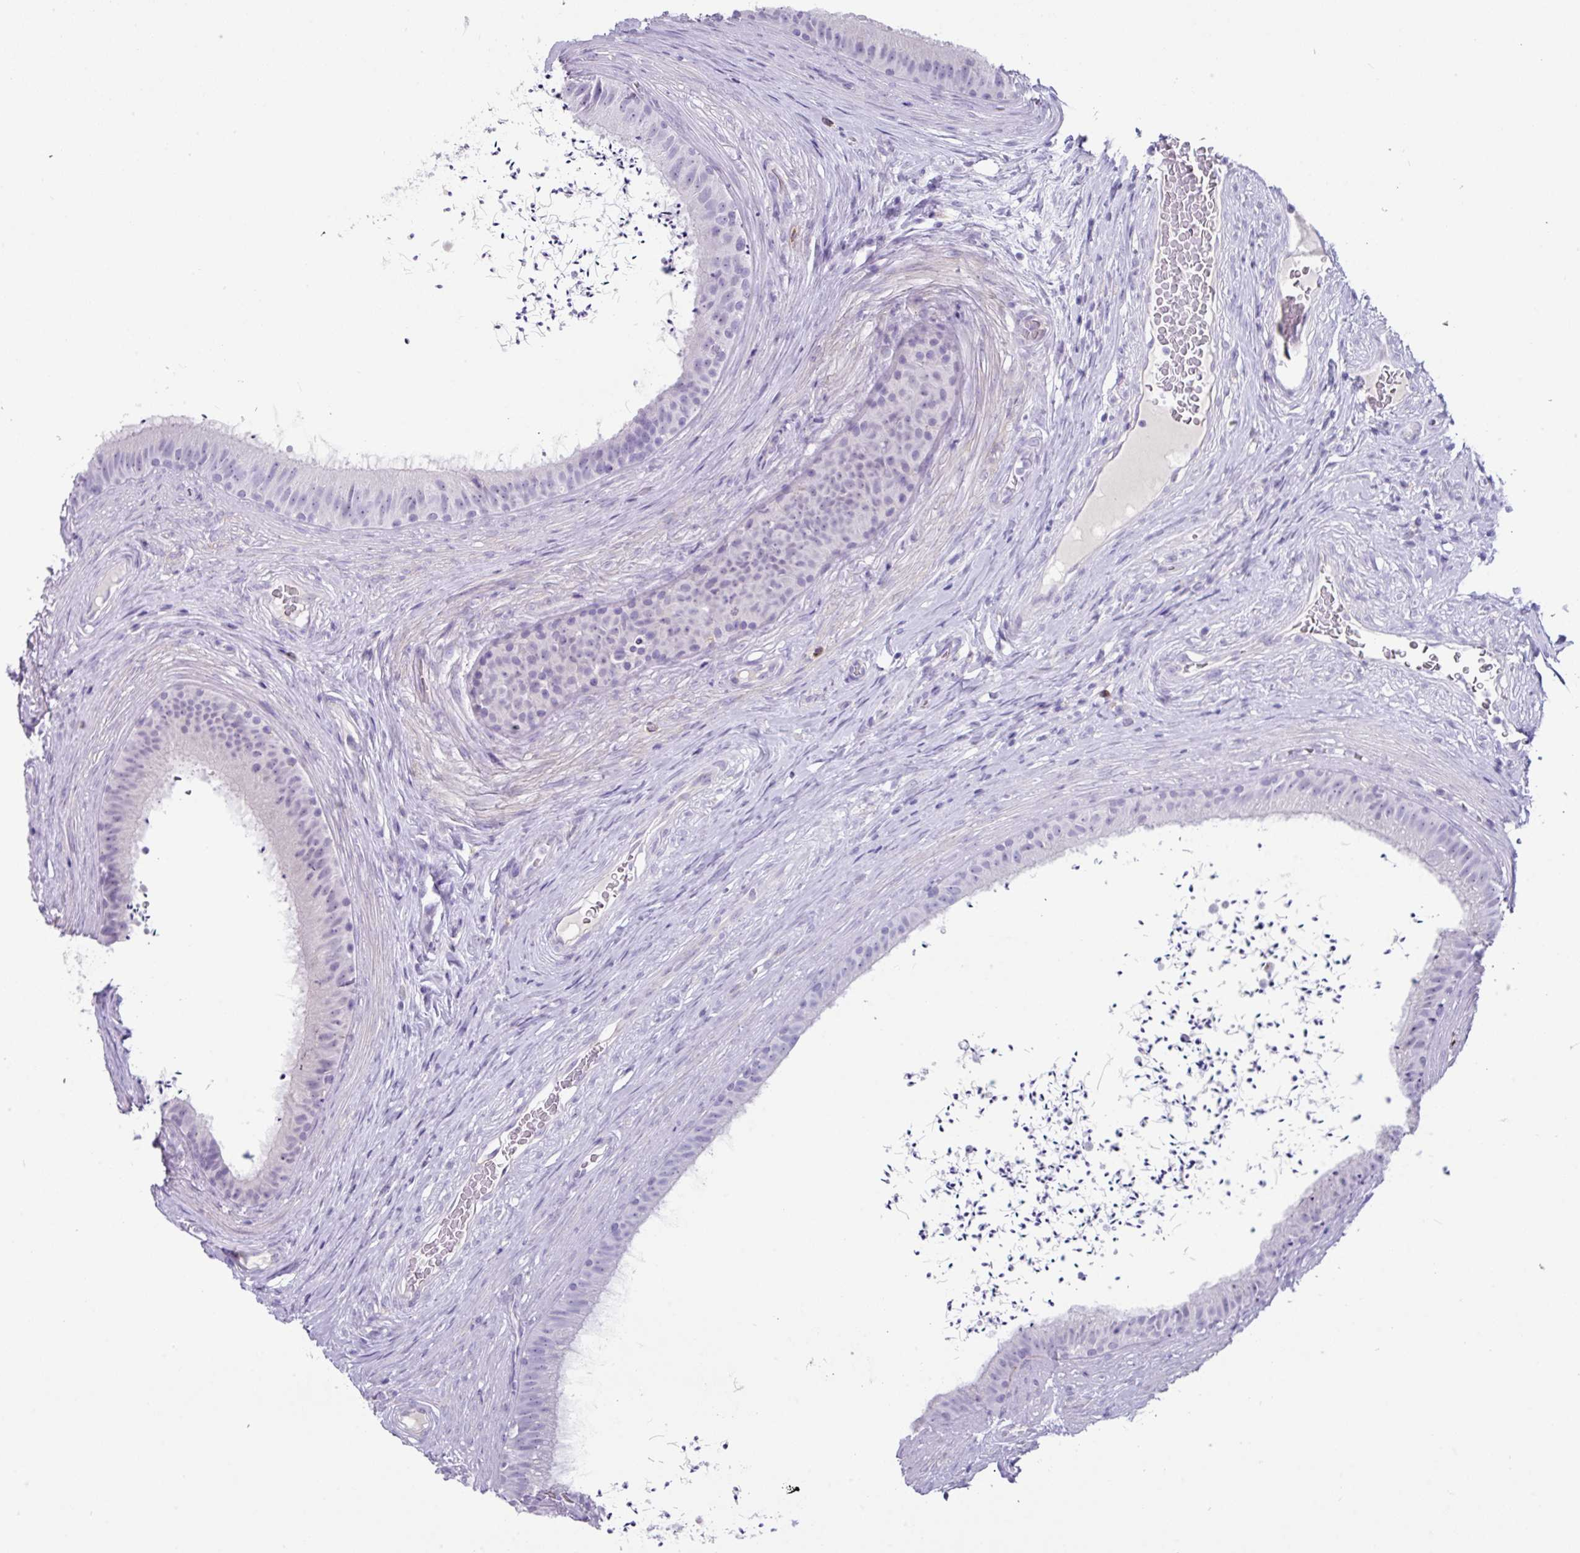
{"staining": {"intensity": "negative", "quantity": "none", "location": "none"}, "tissue": "epididymis", "cell_type": "Glandular cells", "image_type": "normal", "snomed": [{"axis": "morphology", "description": "Normal tissue, NOS"}, {"axis": "topography", "description": "Testis"}, {"axis": "topography", "description": "Epididymis"}], "caption": "An image of epididymis stained for a protein displays no brown staining in glandular cells. The staining is performed using DAB brown chromogen with nuclei counter-stained in using hematoxylin.", "gene": "ZNF524", "patient": {"sex": "male", "age": 41}}